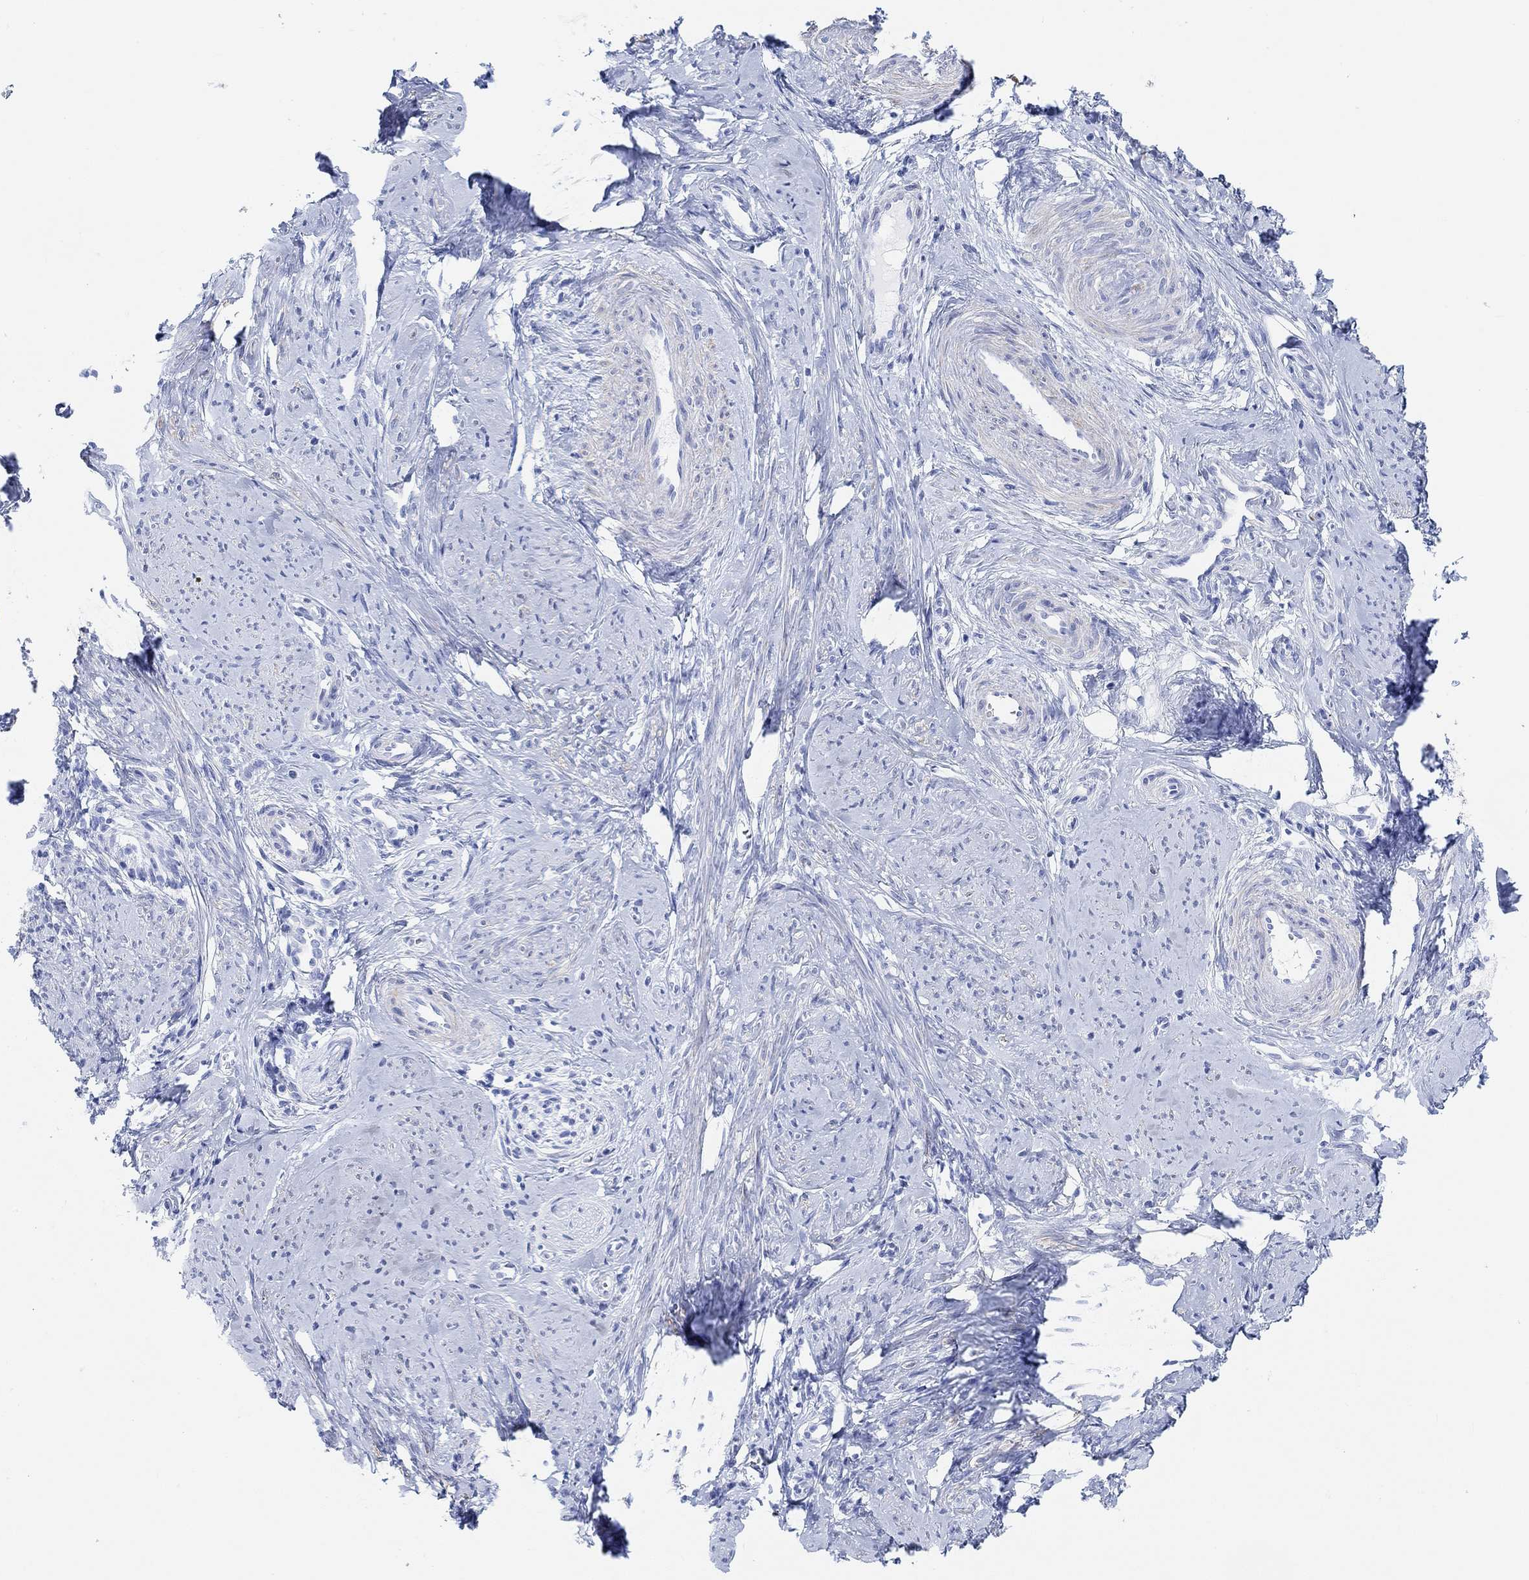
{"staining": {"intensity": "weak", "quantity": "25%-75%", "location": "cytoplasmic/membranous"}, "tissue": "smooth muscle", "cell_type": "Smooth muscle cells", "image_type": "normal", "snomed": [{"axis": "morphology", "description": "Normal tissue, NOS"}, {"axis": "topography", "description": "Smooth muscle"}], "caption": "The histopathology image shows a brown stain indicating the presence of a protein in the cytoplasmic/membranous of smooth muscle cells in smooth muscle. (DAB IHC, brown staining for protein, blue staining for nuclei).", "gene": "ANKRD33", "patient": {"sex": "female", "age": 48}}